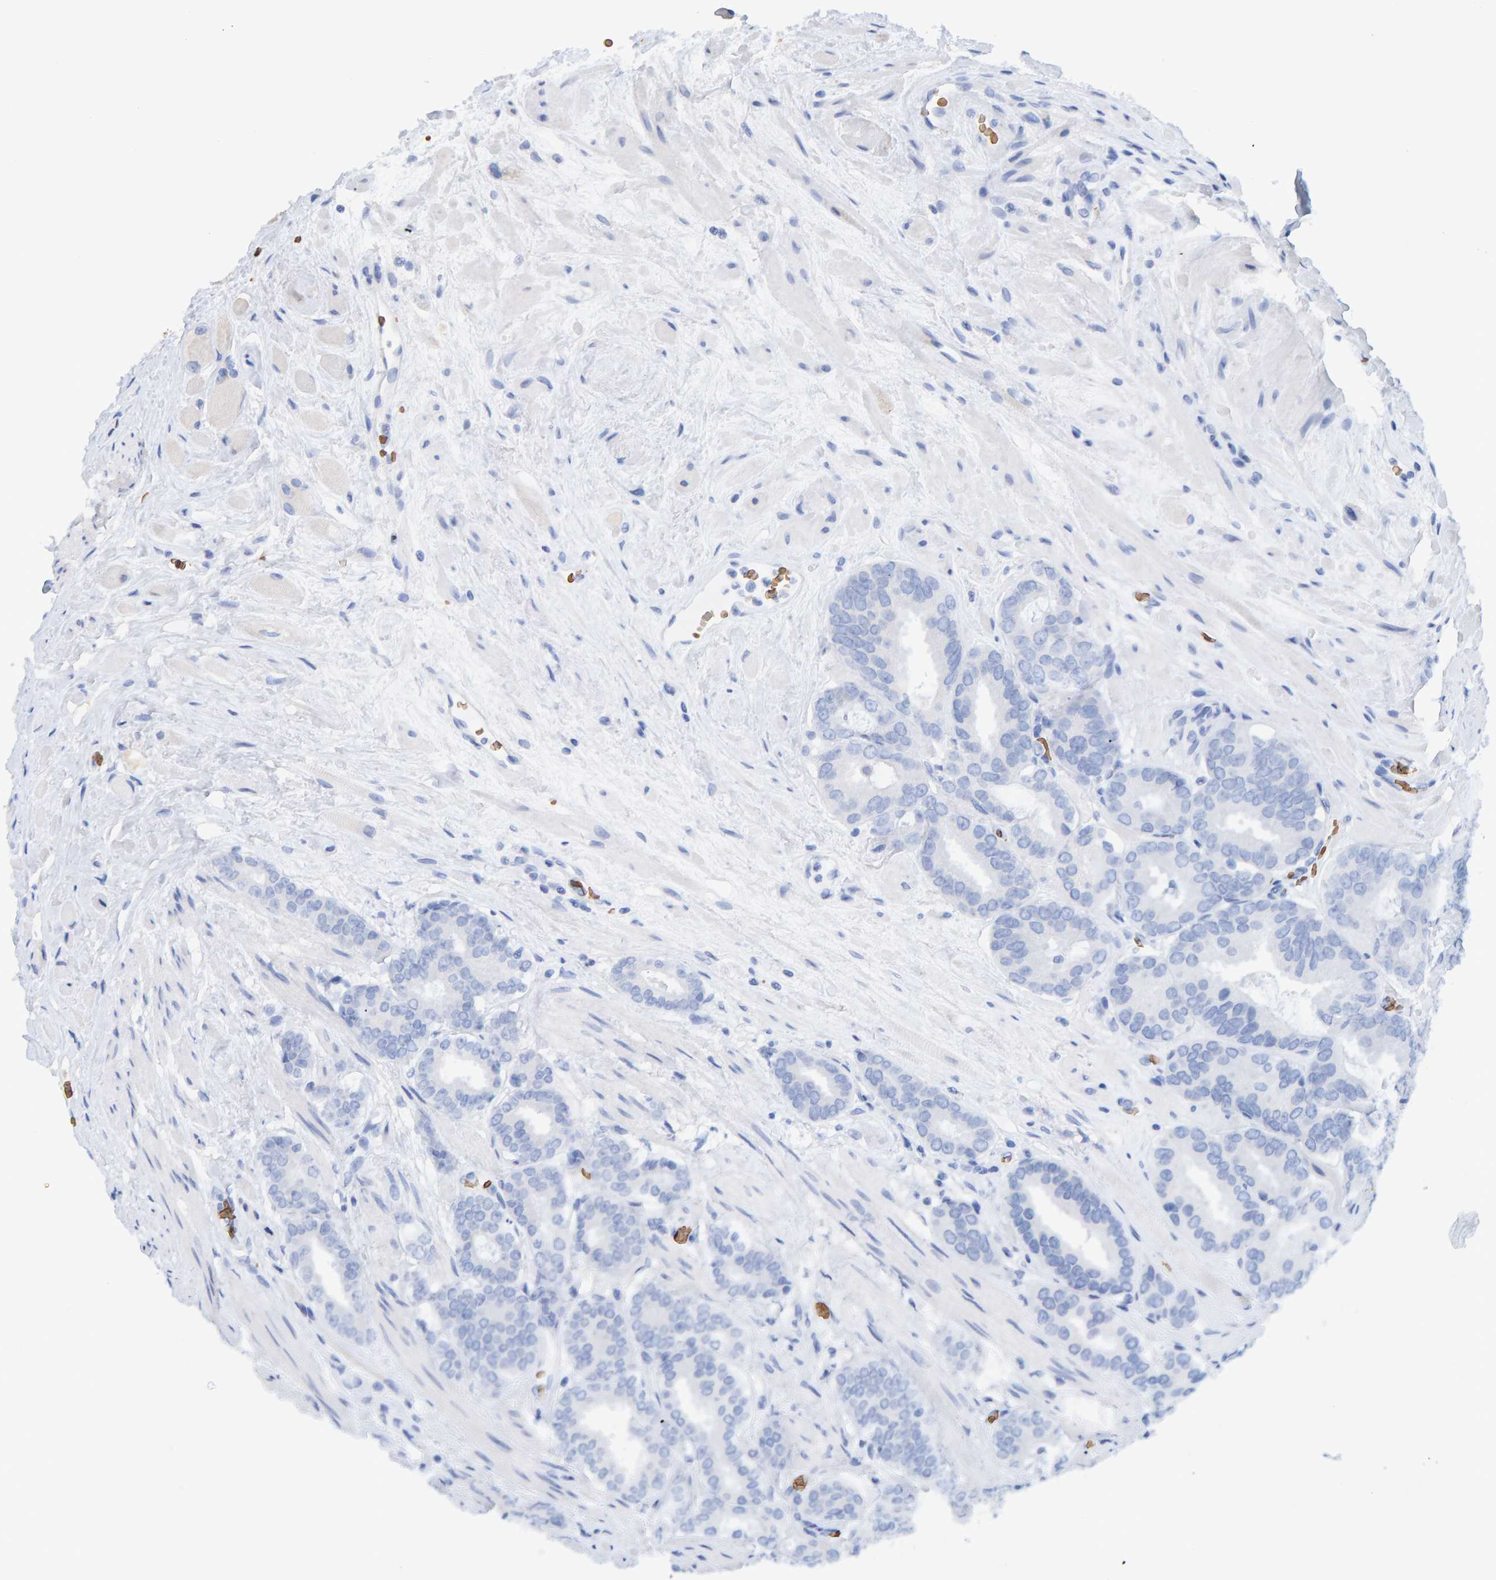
{"staining": {"intensity": "negative", "quantity": "none", "location": "none"}, "tissue": "prostate cancer", "cell_type": "Tumor cells", "image_type": "cancer", "snomed": [{"axis": "morphology", "description": "Adenocarcinoma, Low grade"}, {"axis": "topography", "description": "Prostate"}], "caption": "The histopathology image exhibits no significant expression in tumor cells of adenocarcinoma (low-grade) (prostate).", "gene": "VPS9D1", "patient": {"sex": "male", "age": 69}}